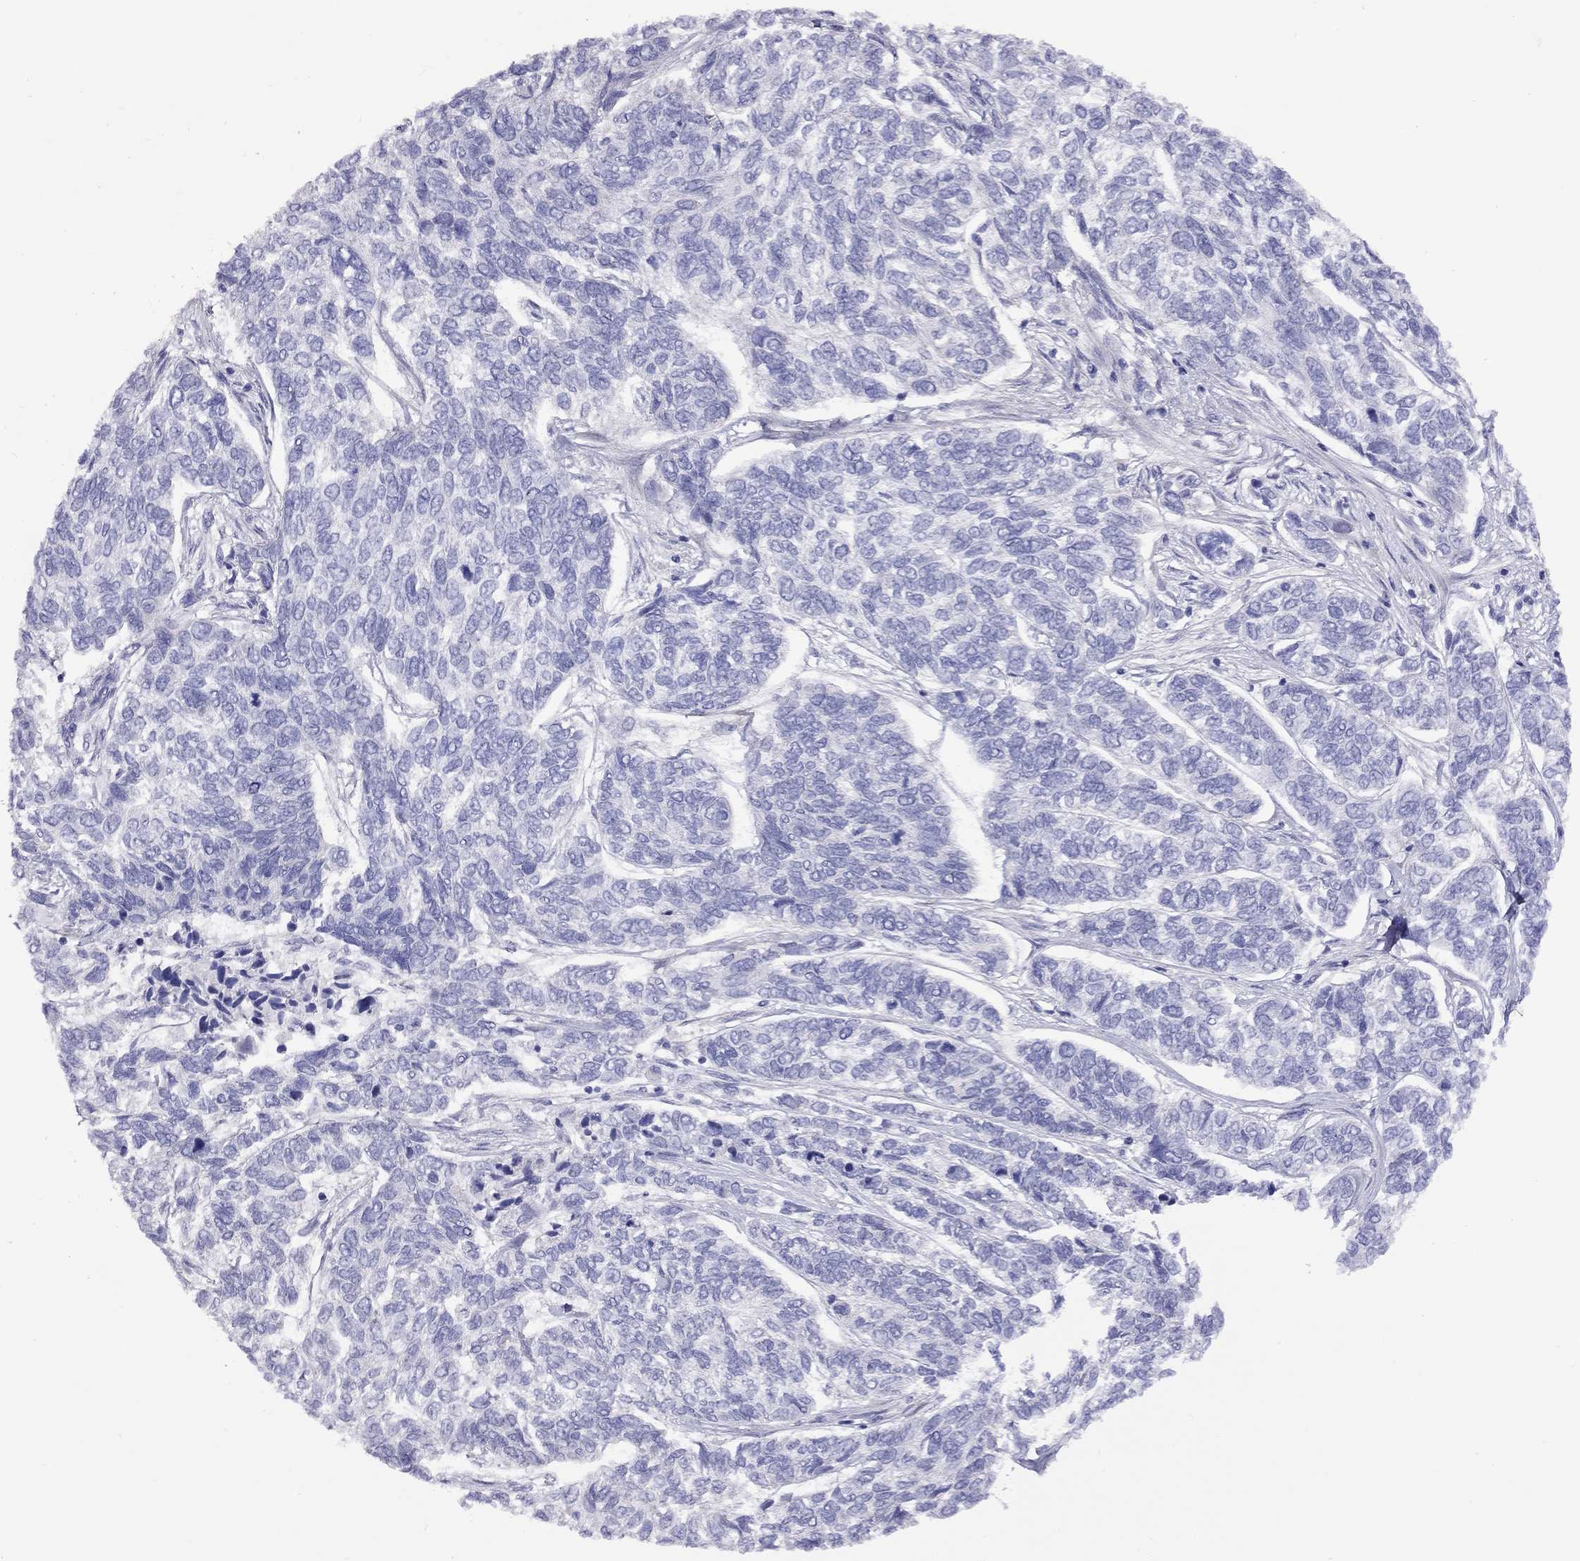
{"staining": {"intensity": "negative", "quantity": "none", "location": "none"}, "tissue": "skin cancer", "cell_type": "Tumor cells", "image_type": "cancer", "snomed": [{"axis": "morphology", "description": "Basal cell carcinoma"}, {"axis": "topography", "description": "Skin"}], "caption": "Immunohistochemistry micrograph of neoplastic tissue: human basal cell carcinoma (skin) stained with DAB demonstrates no significant protein positivity in tumor cells. (Stains: DAB (3,3'-diaminobenzidine) immunohistochemistry (IHC) with hematoxylin counter stain, Microscopy: brightfield microscopy at high magnification).", "gene": "CPNE4", "patient": {"sex": "female", "age": 65}}